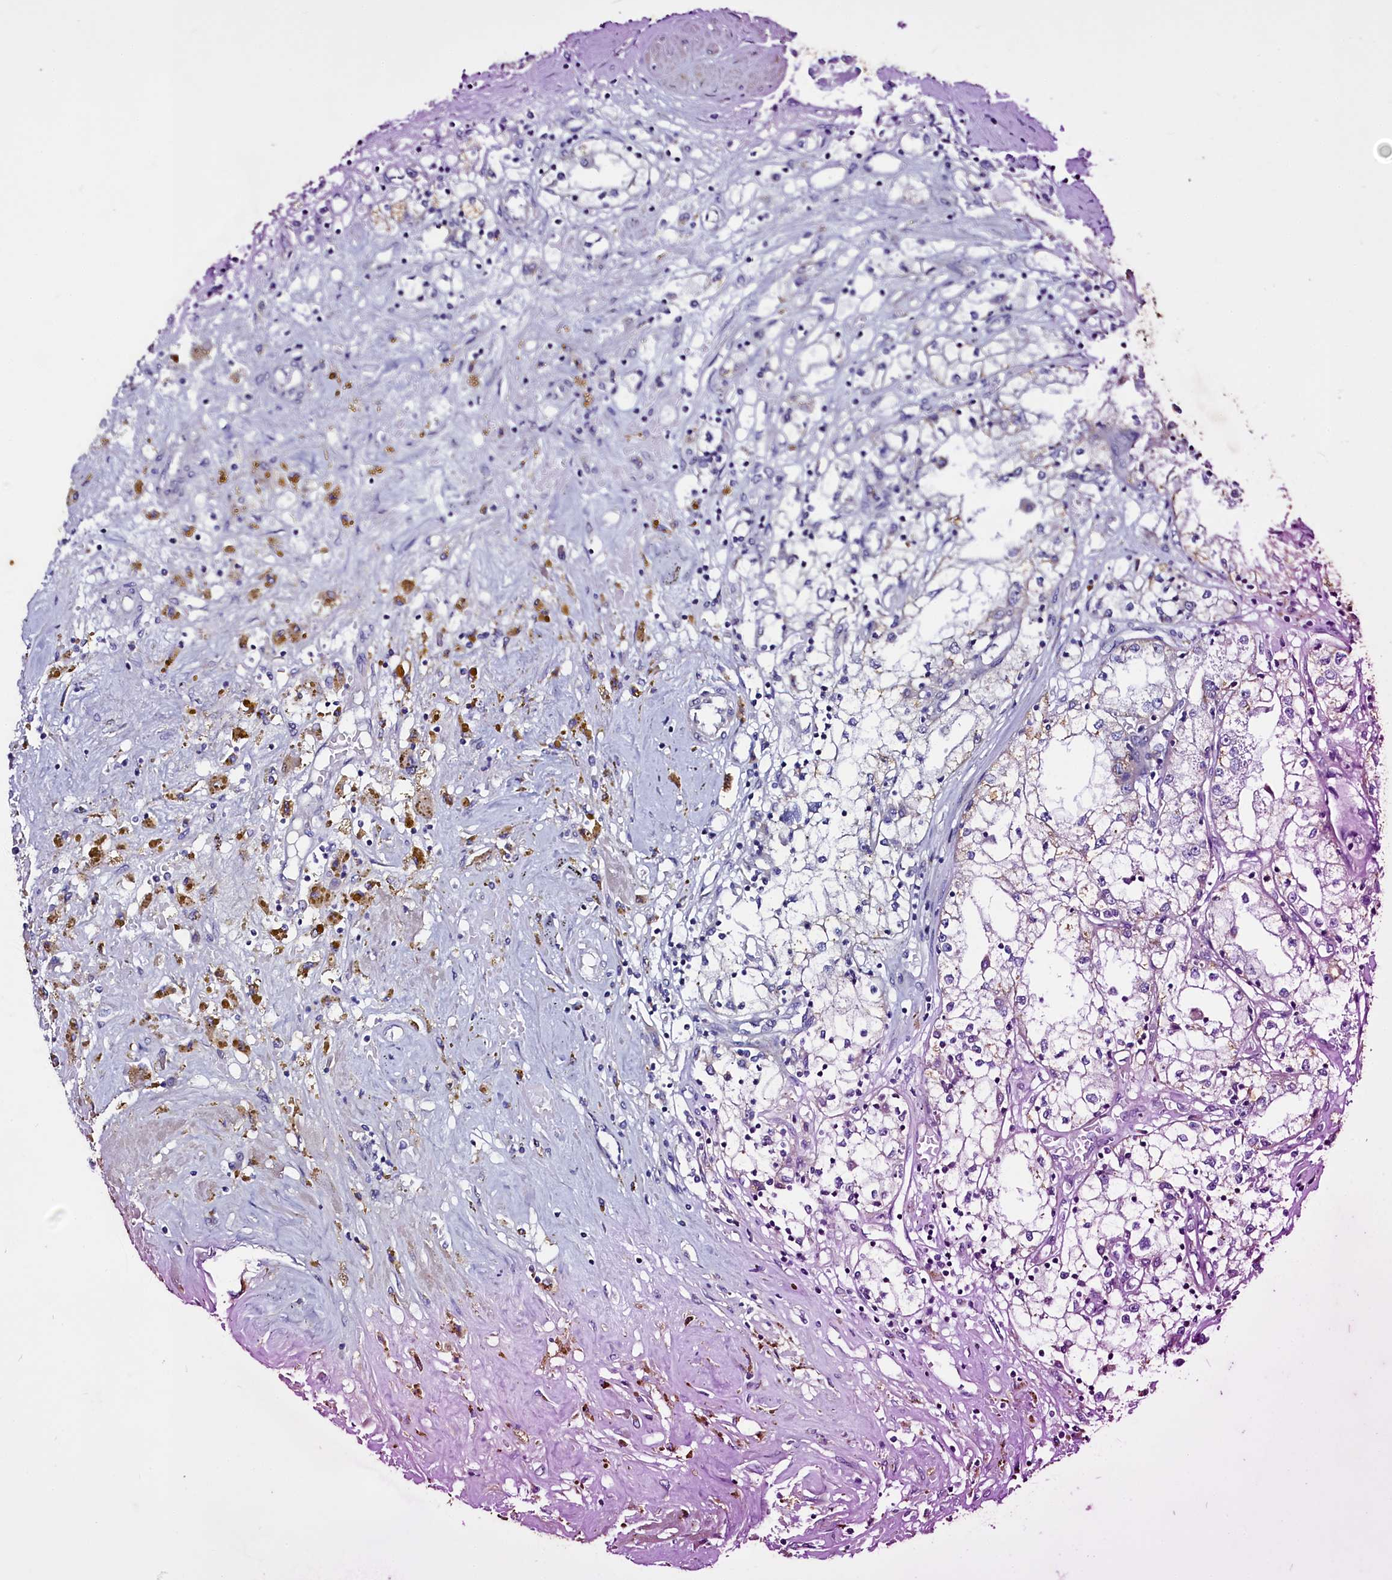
{"staining": {"intensity": "negative", "quantity": "none", "location": "none"}, "tissue": "renal cancer", "cell_type": "Tumor cells", "image_type": "cancer", "snomed": [{"axis": "morphology", "description": "Adenocarcinoma, NOS"}, {"axis": "topography", "description": "Kidney"}], "caption": "Renal cancer was stained to show a protein in brown. There is no significant positivity in tumor cells.", "gene": "SELENOT", "patient": {"sex": "male", "age": 56}}